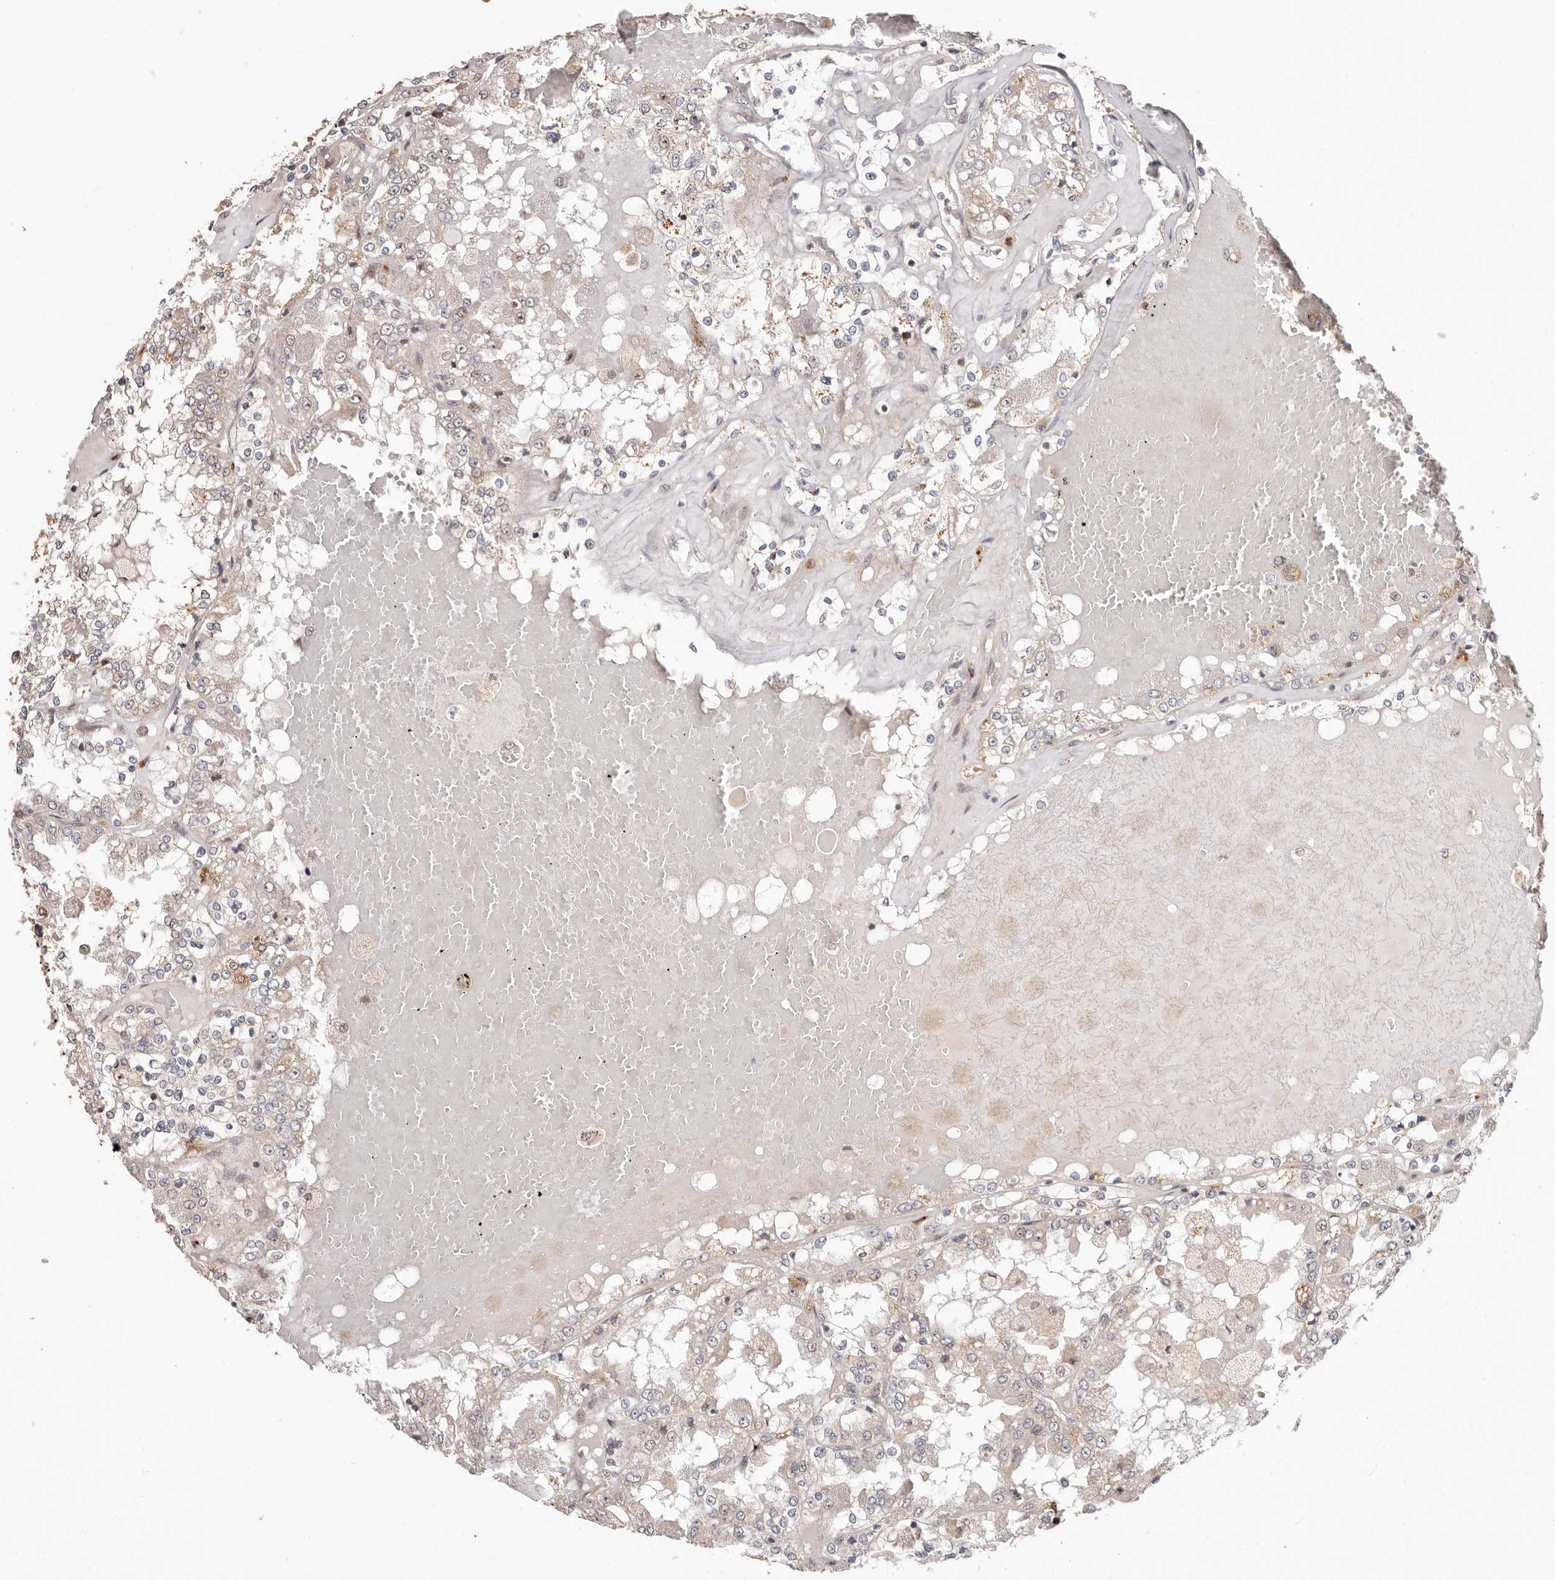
{"staining": {"intensity": "weak", "quantity": "<25%", "location": "cytoplasmic/membranous"}, "tissue": "renal cancer", "cell_type": "Tumor cells", "image_type": "cancer", "snomed": [{"axis": "morphology", "description": "Adenocarcinoma, NOS"}, {"axis": "topography", "description": "Kidney"}], "caption": "A high-resolution photomicrograph shows immunohistochemistry staining of renal cancer, which reveals no significant expression in tumor cells.", "gene": "USP33", "patient": {"sex": "female", "age": 56}}